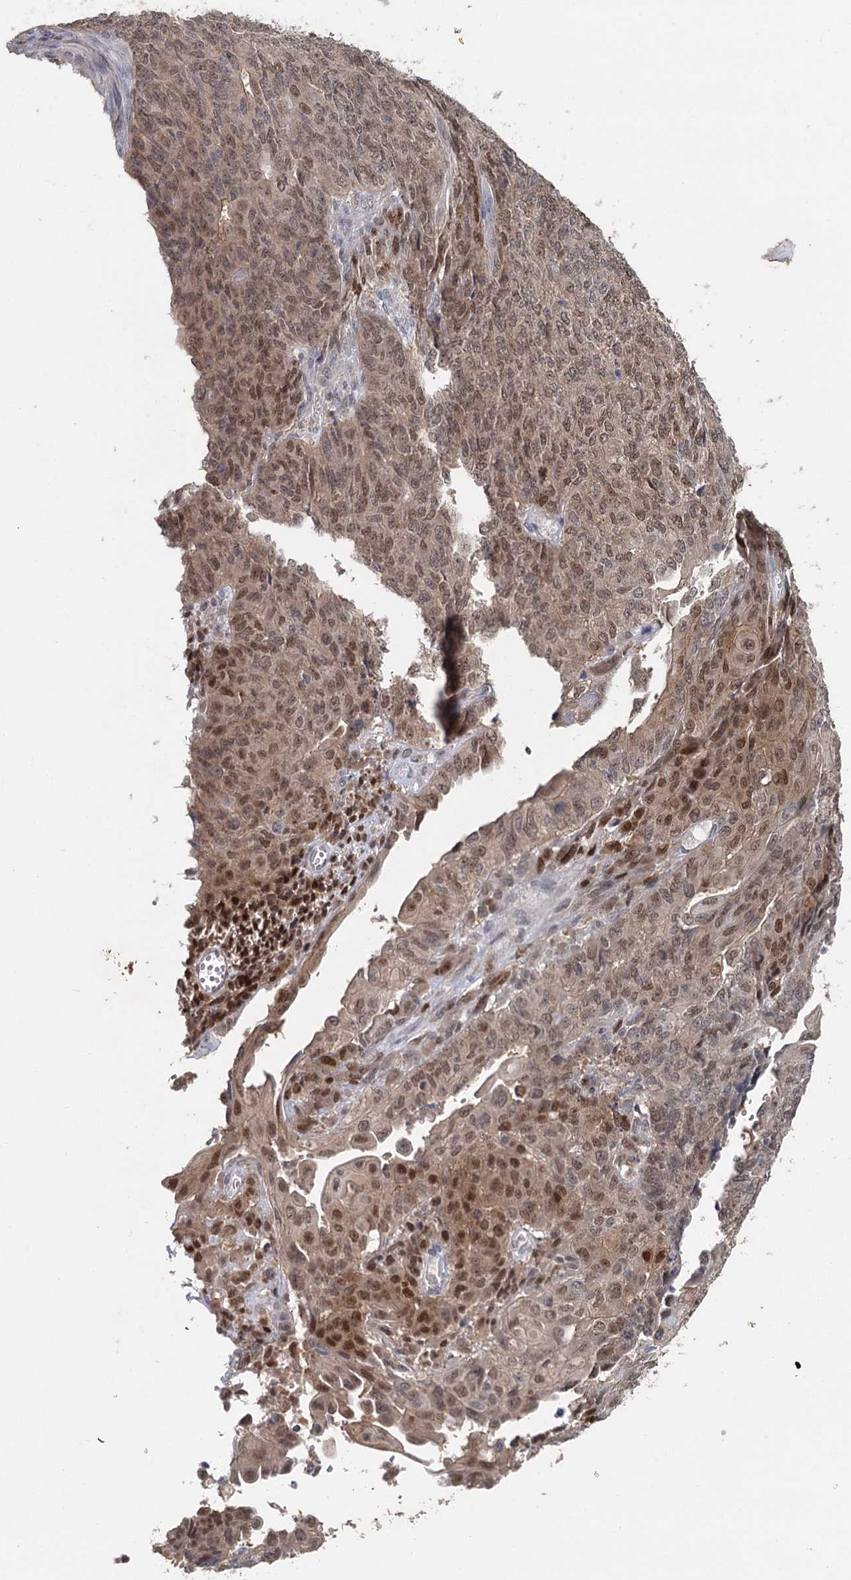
{"staining": {"intensity": "moderate", "quantity": ">75%", "location": "nuclear"}, "tissue": "endometrial cancer", "cell_type": "Tumor cells", "image_type": "cancer", "snomed": [{"axis": "morphology", "description": "Adenocarcinoma, NOS"}, {"axis": "topography", "description": "Endometrium"}], "caption": "DAB (3,3'-diaminobenzidine) immunohistochemical staining of adenocarcinoma (endometrial) shows moderate nuclear protein positivity in approximately >75% of tumor cells. (IHC, brightfield microscopy, high magnification).", "gene": "ADK", "patient": {"sex": "female", "age": 32}}